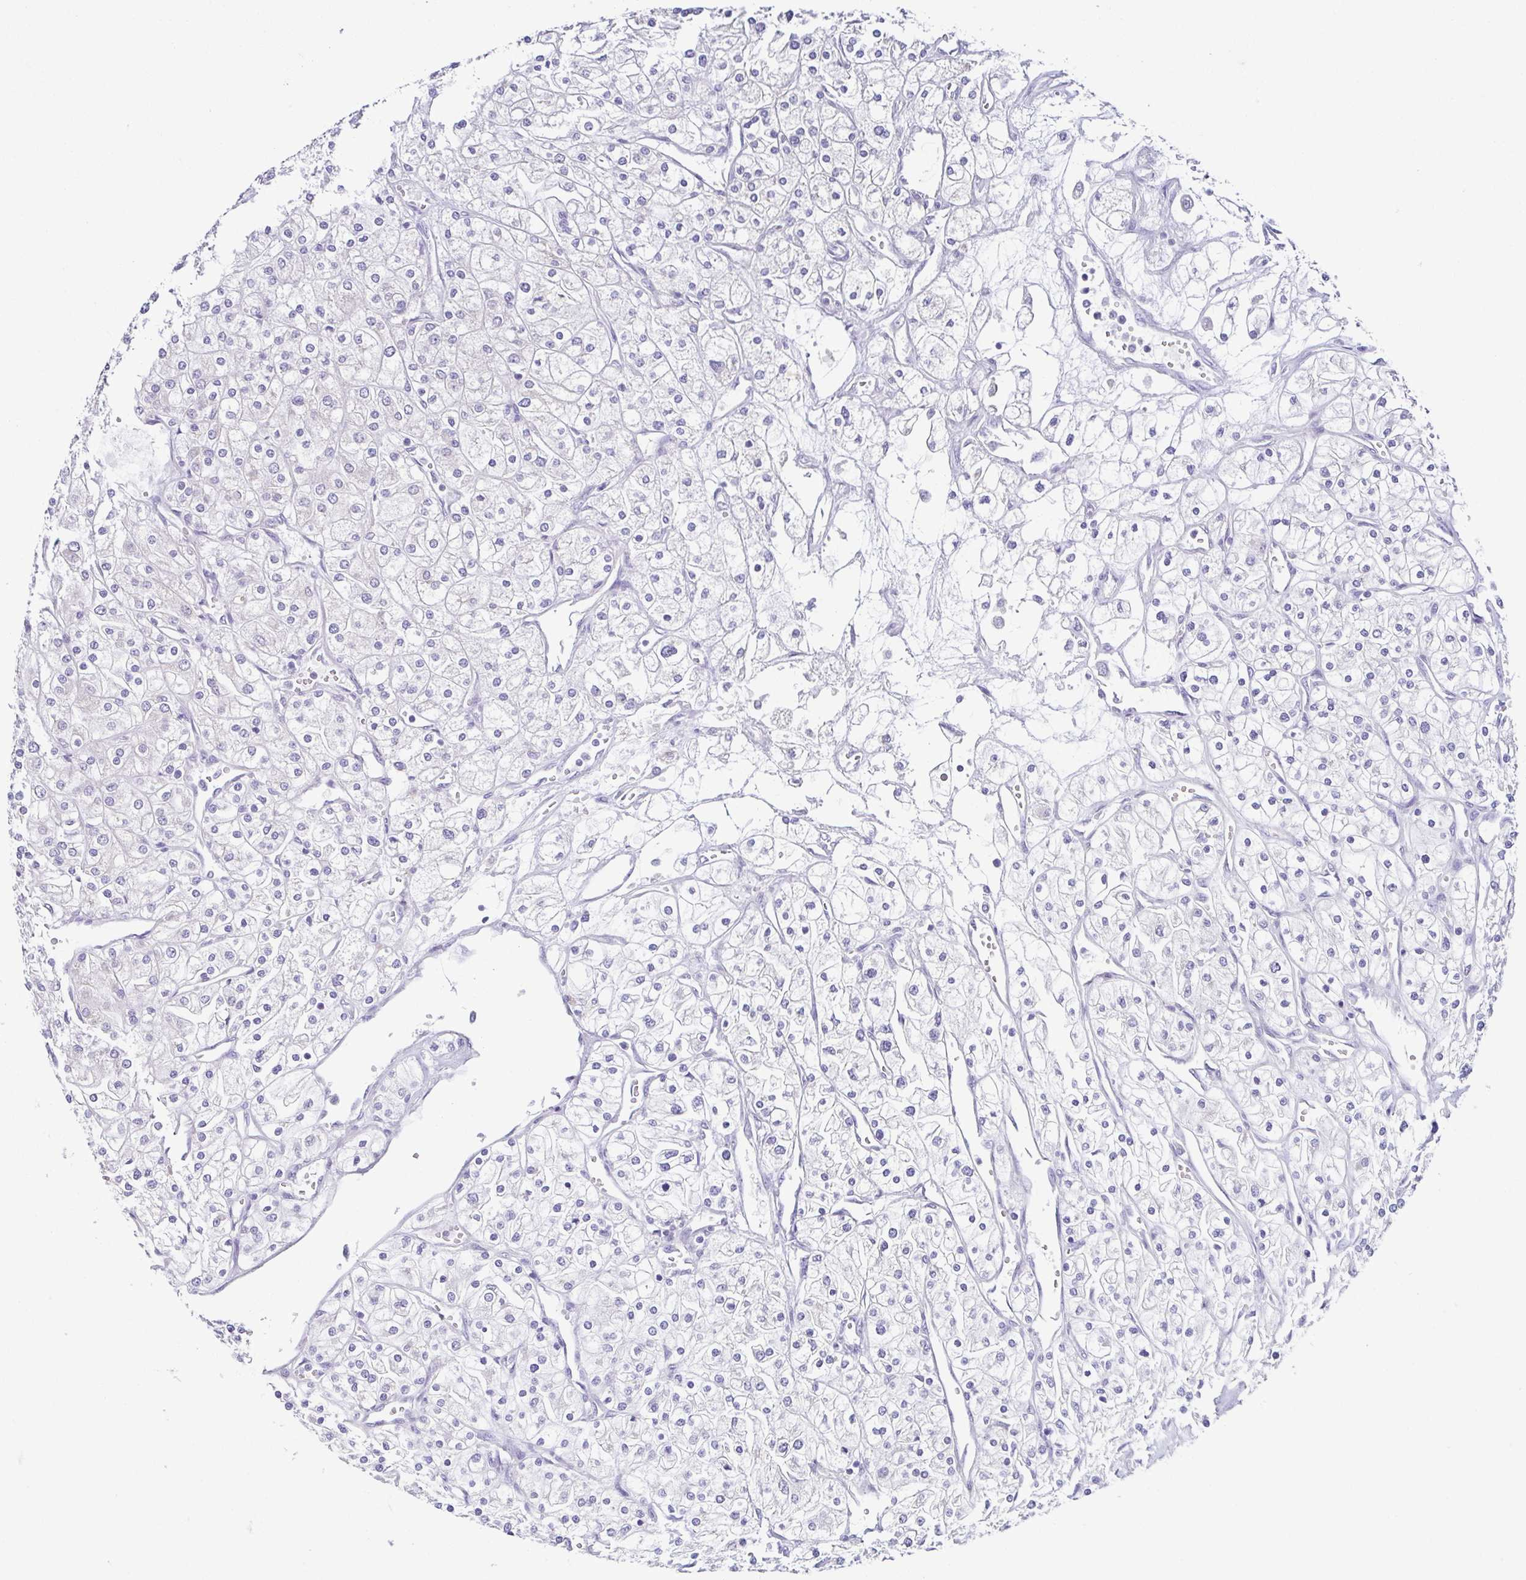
{"staining": {"intensity": "negative", "quantity": "none", "location": "none"}, "tissue": "renal cancer", "cell_type": "Tumor cells", "image_type": "cancer", "snomed": [{"axis": "morphology", "description": "Adenocarcinoma, NOS"}, {"axis": "topography", "description": "Kidney"}], "caption": "IHC photomicrograph of neoplastic tissue: adenocarcinoma (renal) stained with DAB (3,3'-diaminobenzidine) demonstrates no significant protein positivity in tumor cells.", "gene": "RDH11", "patient": {"sex": "male", "age": 80}}